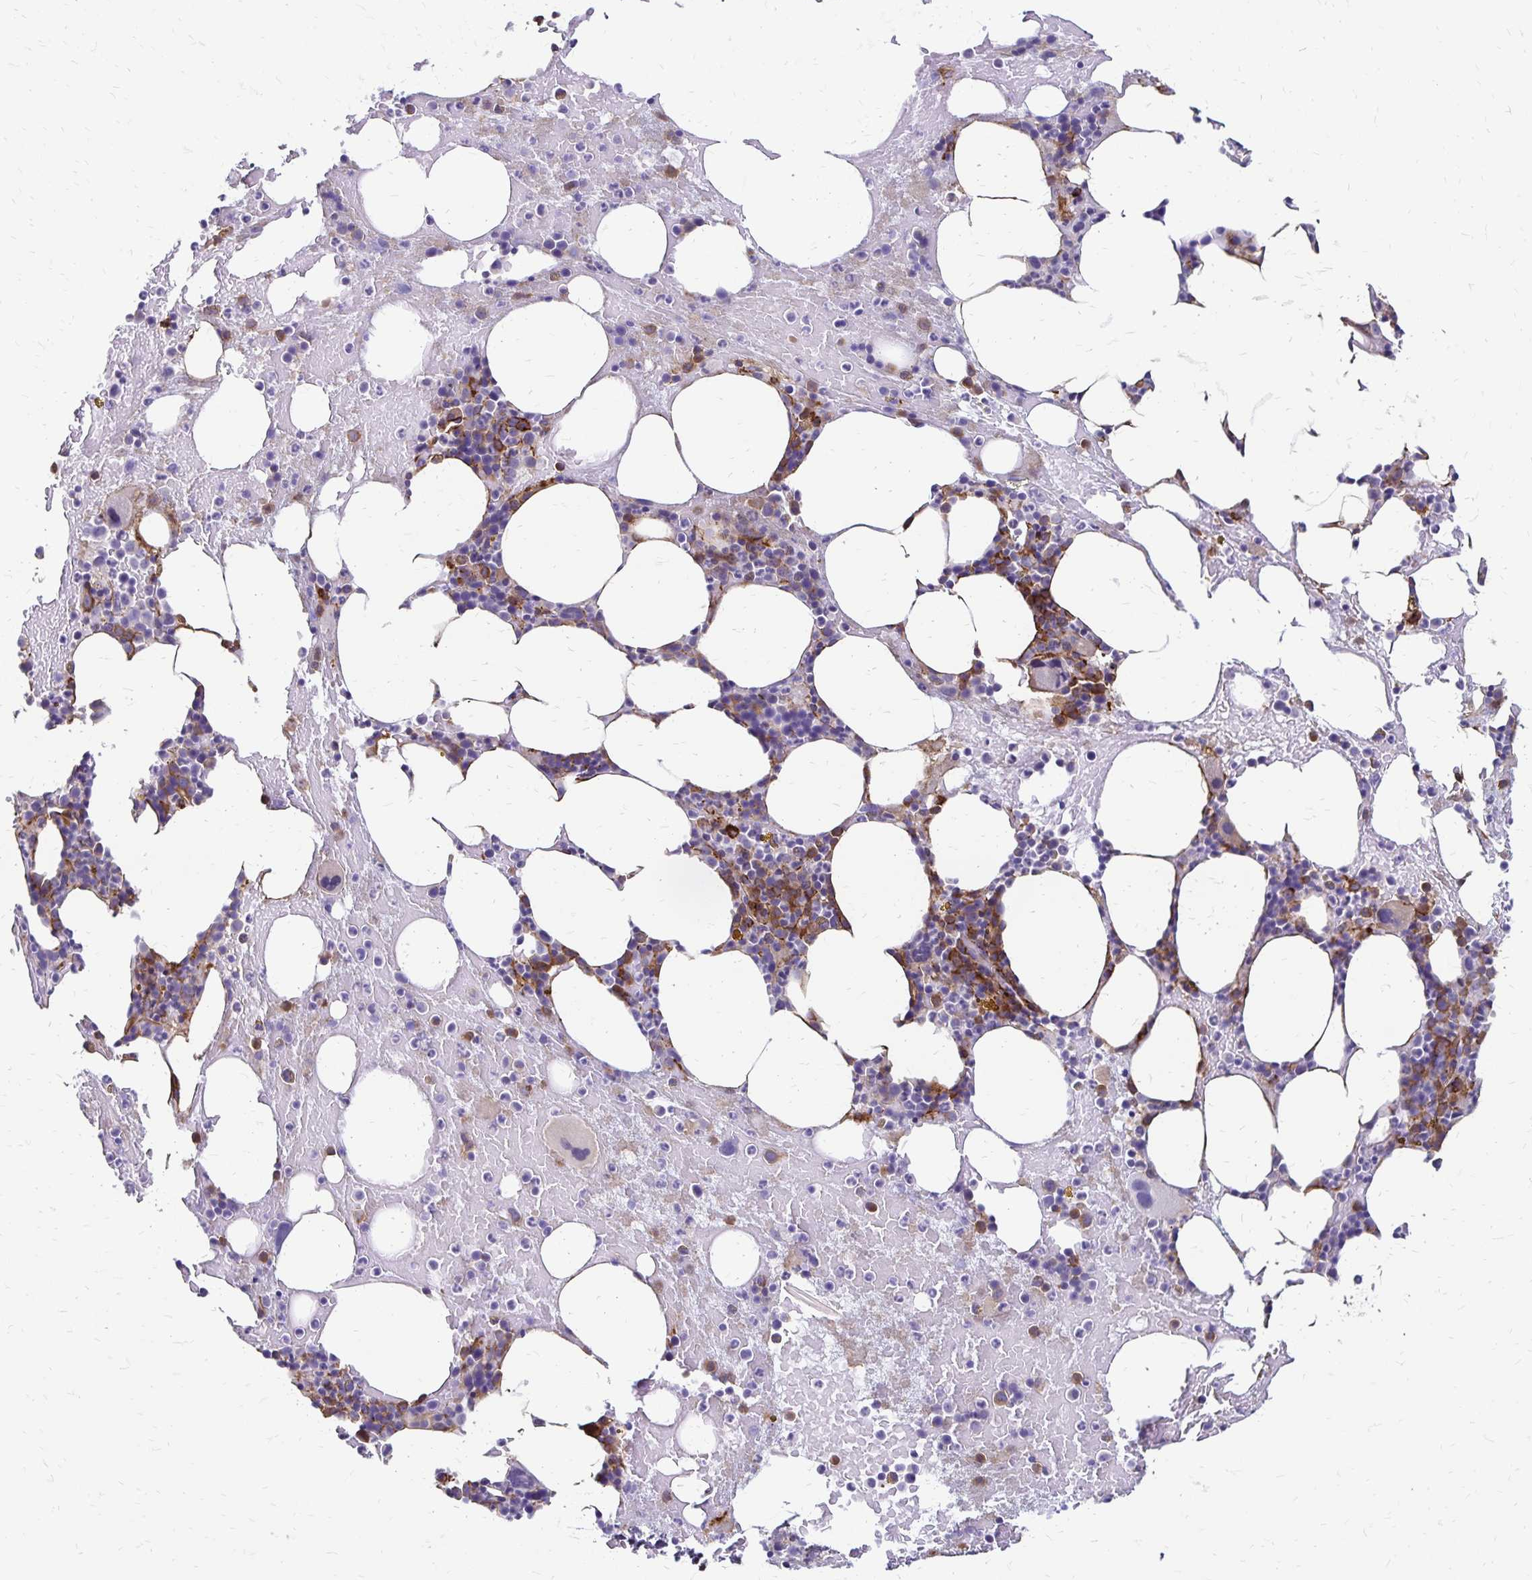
{"staining": {"intensity": "moderate", "quantity": "<25%", "location": "cytoplasmic/membranous"}, "tissue": "bone marrow", "cell_type": "Hematopoietic cells", "image_type": "normal", "snomed": [{"axis": "morphology", "description": "Normal tissue, NOS"}, {"axis": "topography", "description": "Bone marrow"}], "caption": "Human bone marrow stained with a brown dye reveals moderate cytoplasmic/membranous positive staining in about <25% of hematopoietic cells.", "gene": "TNS3", "patient": {"sex": "female", "age": 62}}